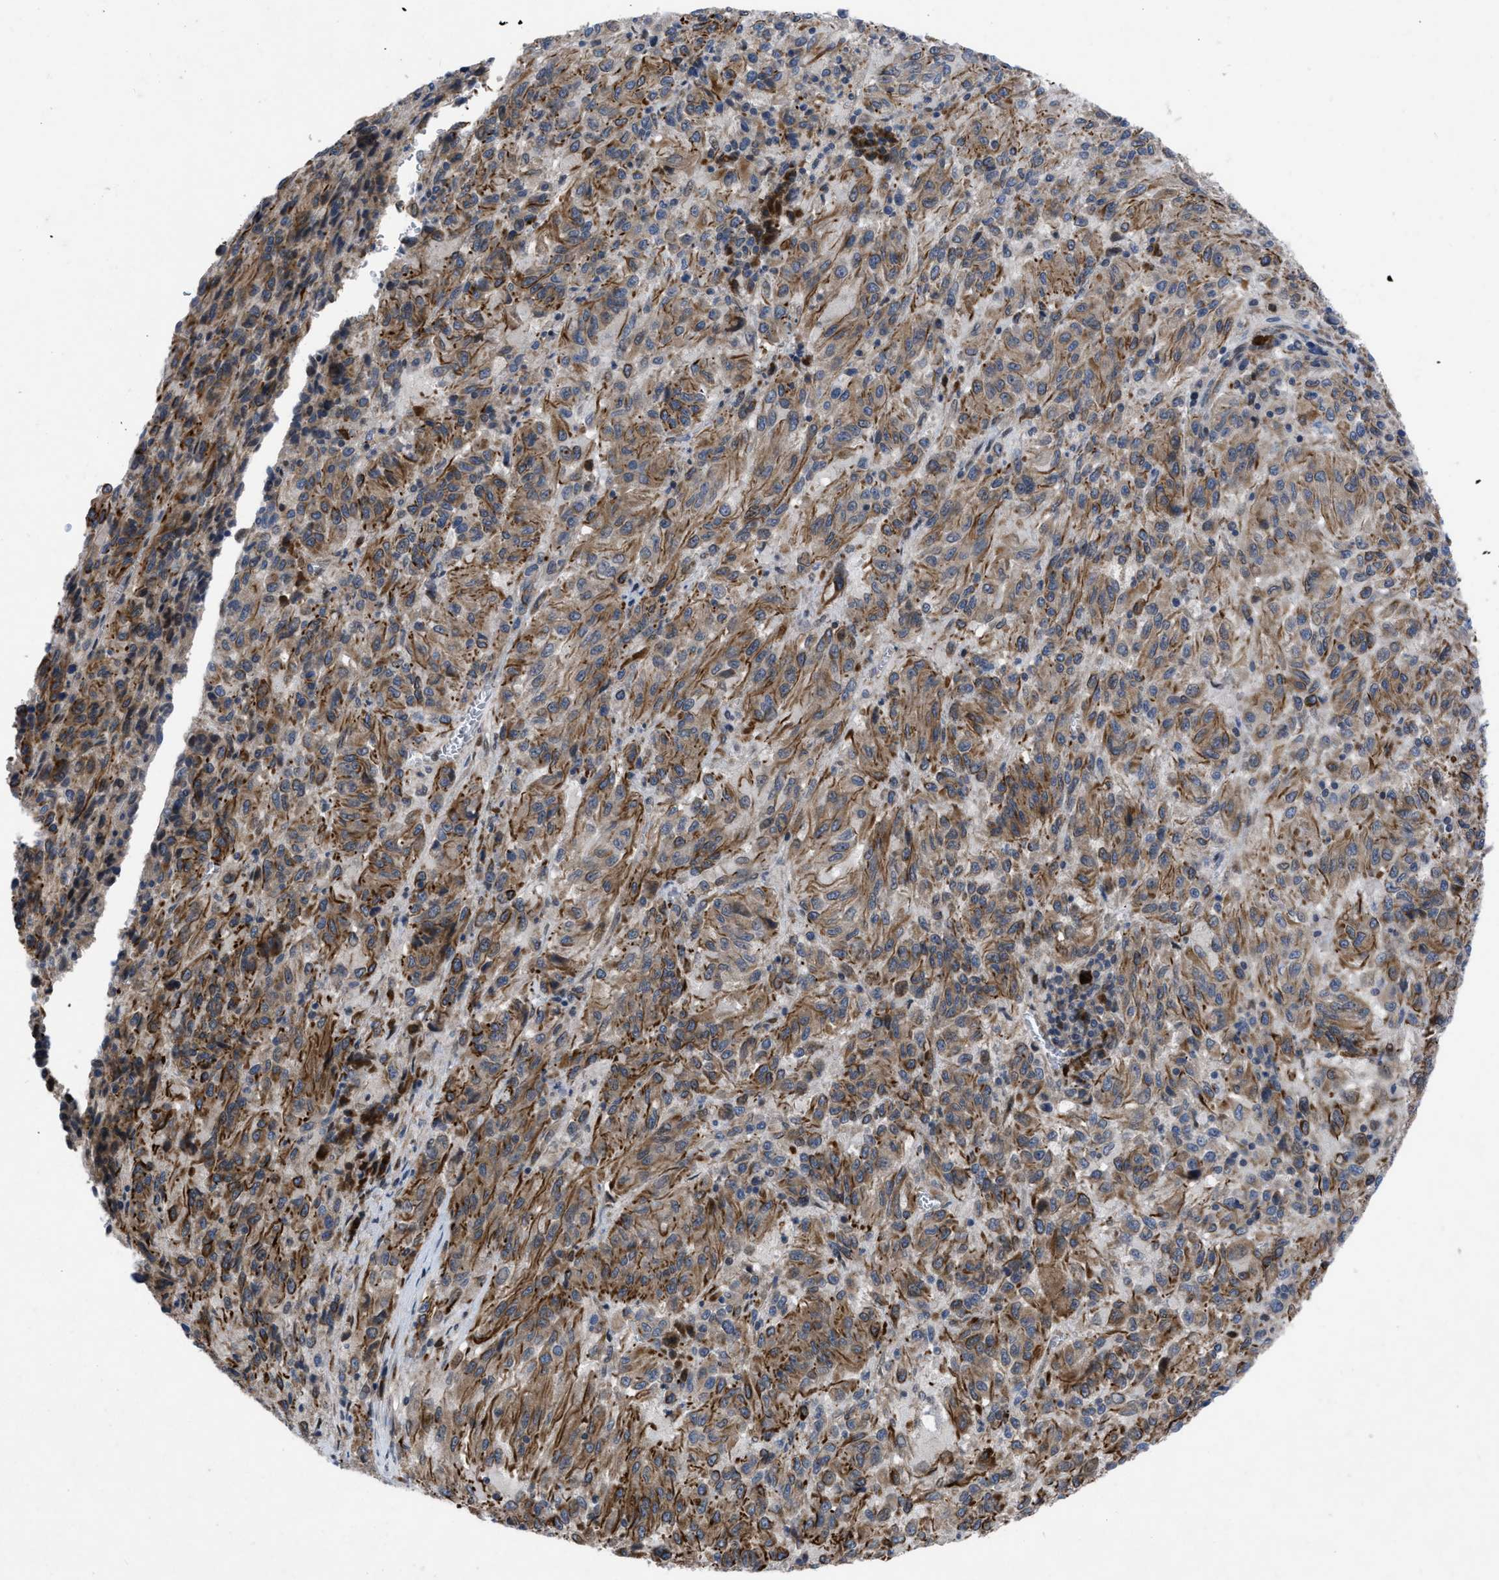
{"staining": {"intensity": "moderate", "quantity": ">75%", "location": "cytoplasmic/membranous"}, "tissue": "melanoma", "cell_type": "Tumor cells", "image_type": "cancer", "snomed": [{"axis": "morphology", "description": "Malignant melanoma, Metastatic site"}, {"axis": "topography", "description": "Lung"}], "caption": "Immunohistochemistry of human malignant melanoma (metastatic site) displays medium levels of moderate cytoplasmic/membranous staining in about >75% of tumor cells. Immunohistochemistry stains the protein of interest in brown and the nuclei are stained blue.", "gene": "IL17RE", "patient": {"sex": "male", "age": 64}}